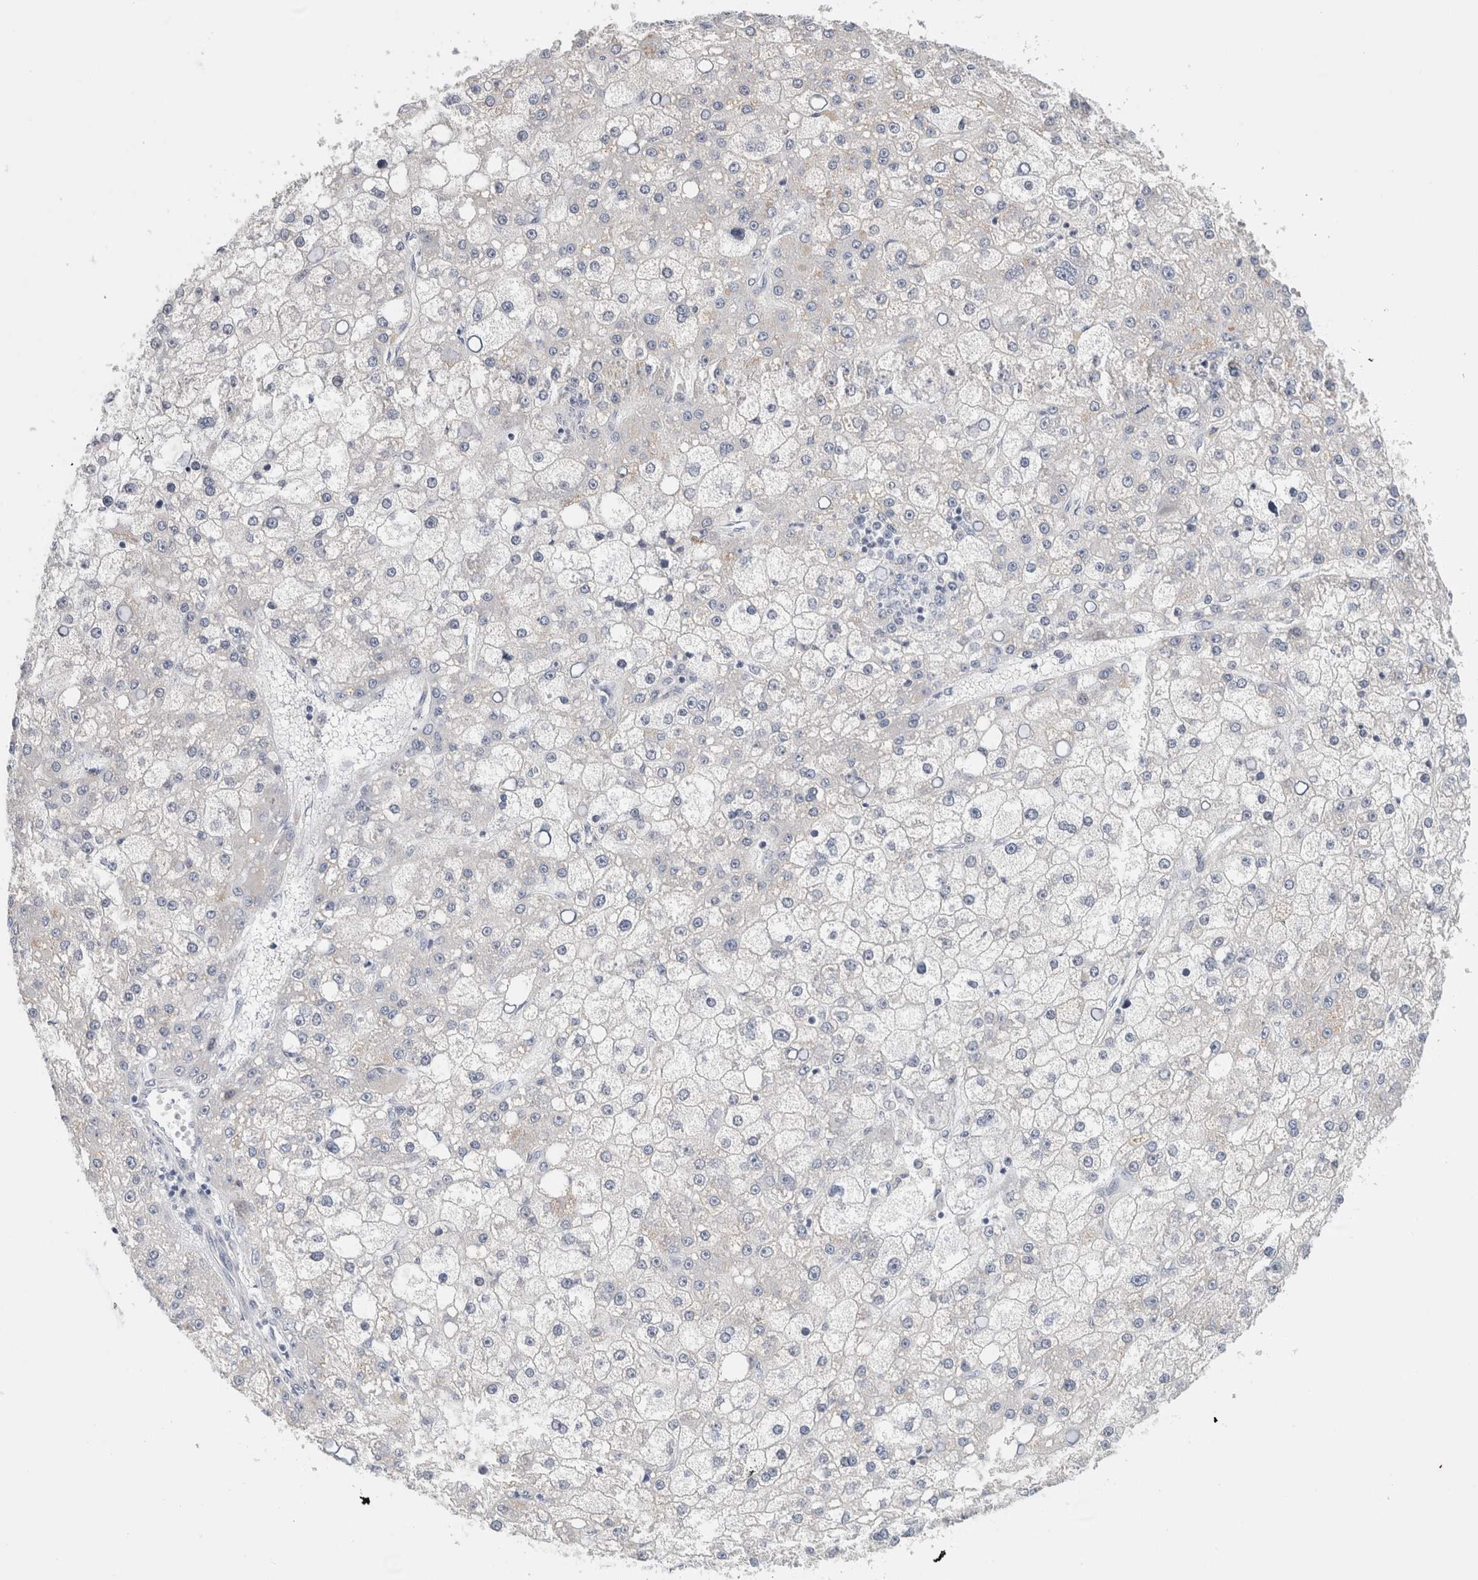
{"staining": {"intensity": "negative", "quantity": "none", "location": "none"}, "tissue": "liver cancer", "cell_type": "Tumor cells", "image_type": "cancer", "snomed": [{"axis": "morphology", "description": "Carcinoma, Hepatocellular, NOS"}, {"axis": "topography", "description": "Liver"}], "caption": "The histopathology image shows no significant positivity in tumor cells of liver hepatocellular carcinoma.", "gene": "KNL1", "patient": {"sex": "male", "age": 67}}